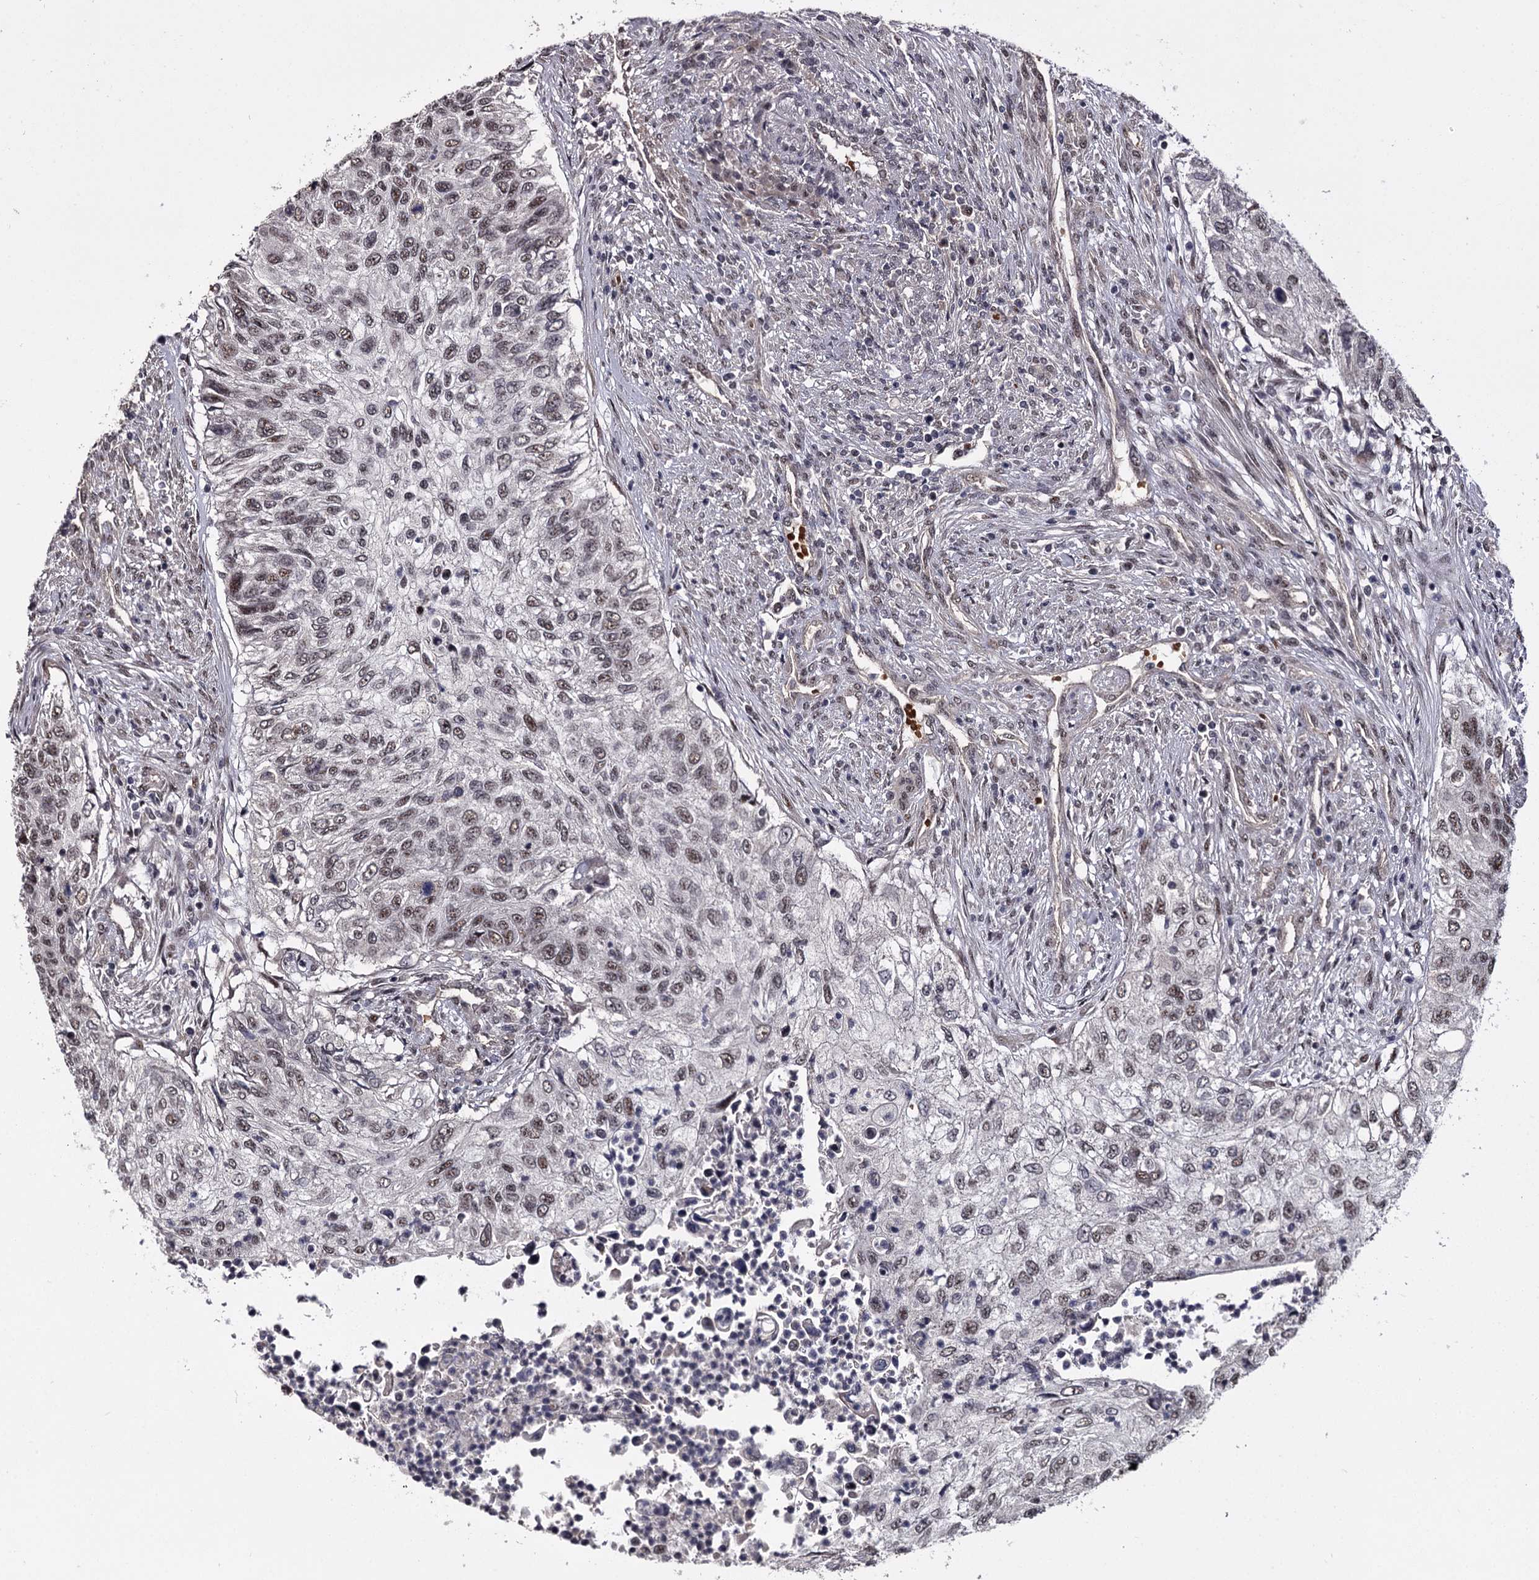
{"staining": {"intensity": "weak", "quantity": ">75%", "location": "nuclear"}, "tissue": "urothelial cancer", "cell_type": "Tumor cells", "image_type": "cancer", "snomed": [{"axis": "morphology", "description": "Urothelial carcinoma, High grade"}, {"axis": "topography", "description": "Urinary bladder"}], "caption": "Urothelial cancer stained with DAB immunohistochemistry (IHC) exhibits low levels of weak nuclear staining in approximately >75% of tumor cells.", "gene": "RNF44", "patient": {"sex": "female", "age": 60}}